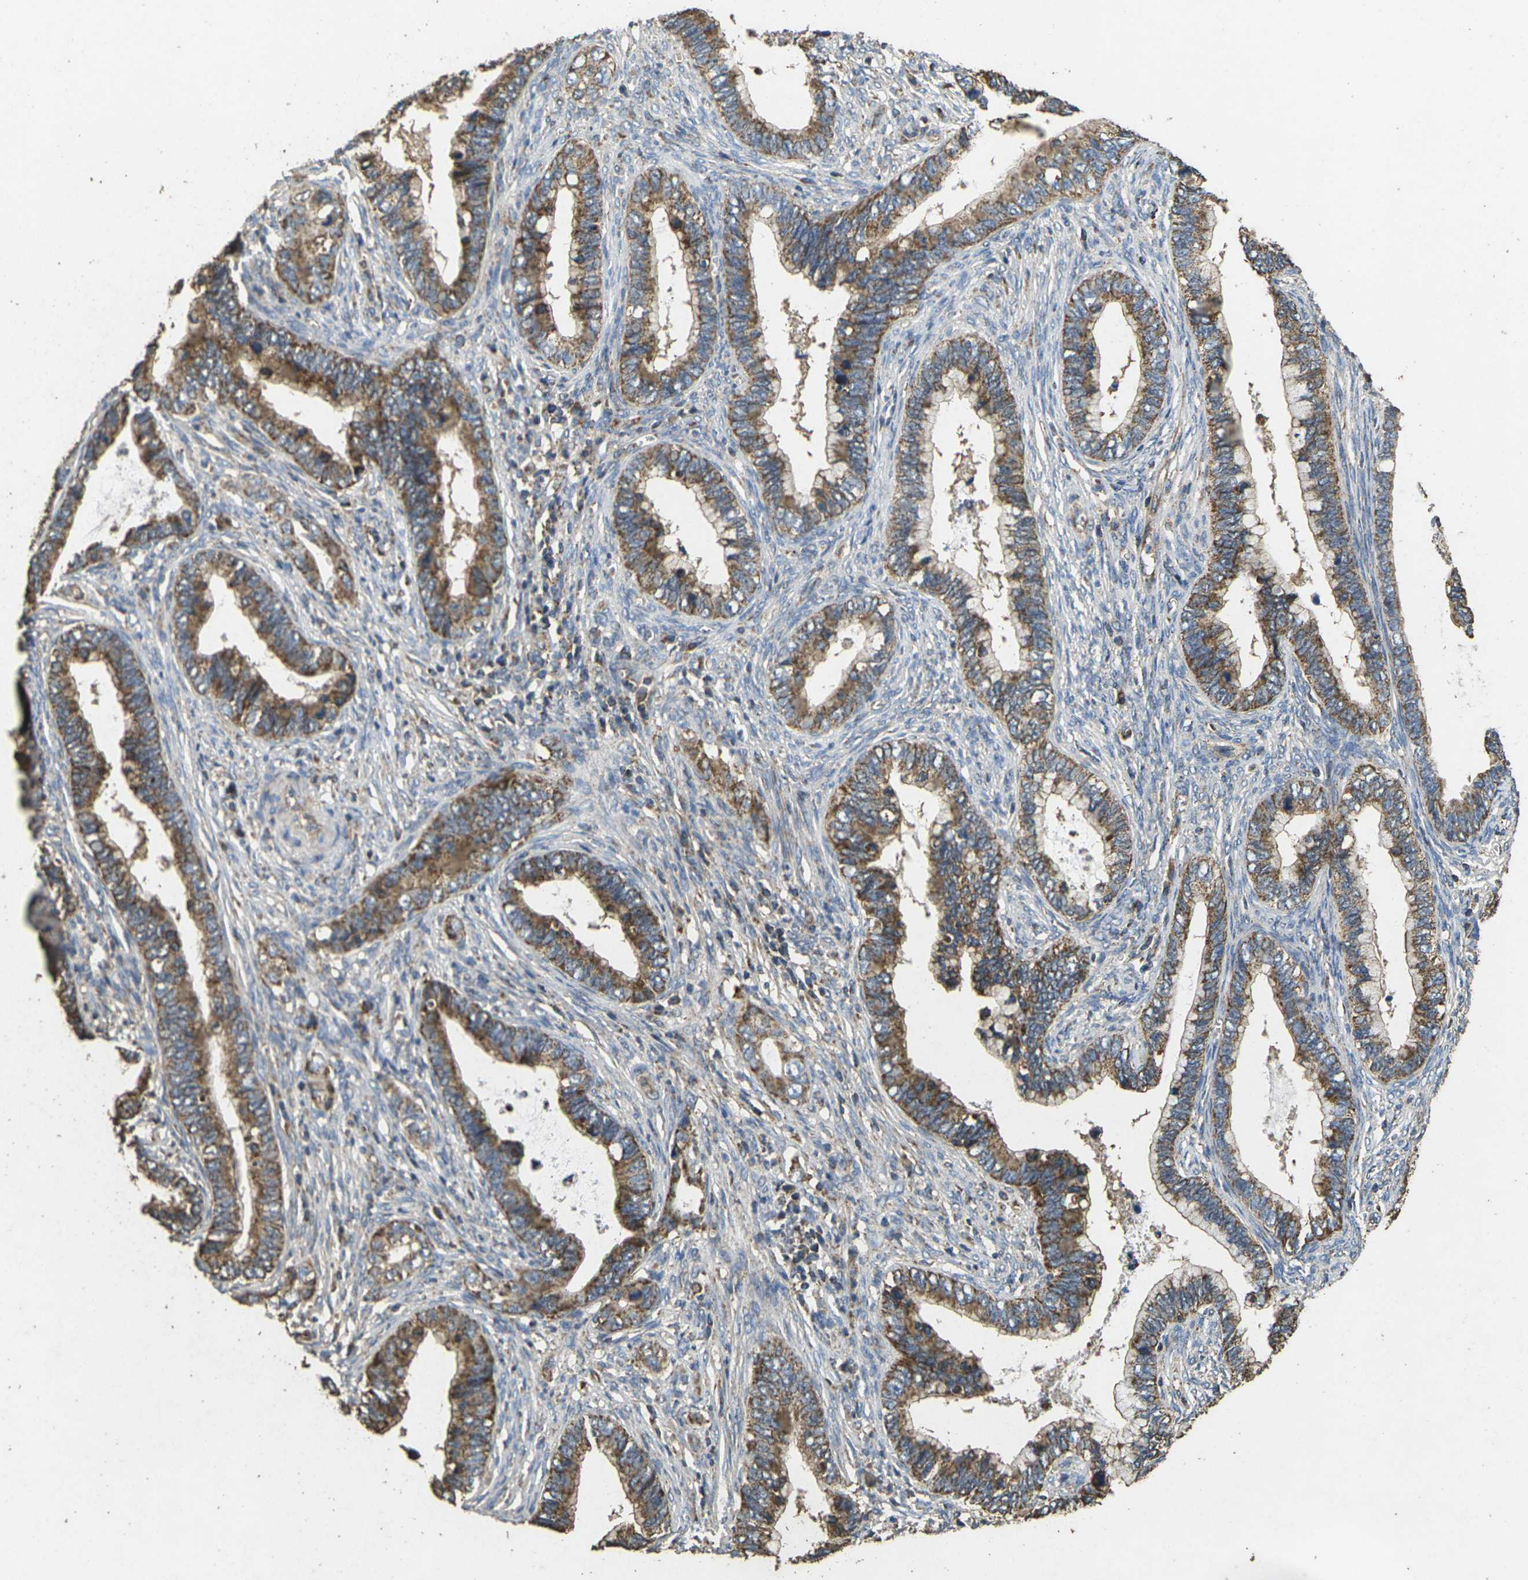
{"staining": {"intensity": "moderate", "quantity": ">75%", "location": "cytoplasmic/membranous"}, "tissue": "cervical cancer", "cell_type": "Tumor cells", "image_type": "cancer", "snomed": [{"axis": "morphology", "description": "Adenocarcinoma, NOS"}, {"axis": "topography", "description": "Cervix"}], "caption": "A photomicrograph showing moderate cytoplasmic/membranous expression in approximately >75% of tumor cells in cervical cancer, as visualized by brown immunohistochemical staining.", "gene": "MAPK11", "patient": {"sex": "female", "age": 44}}